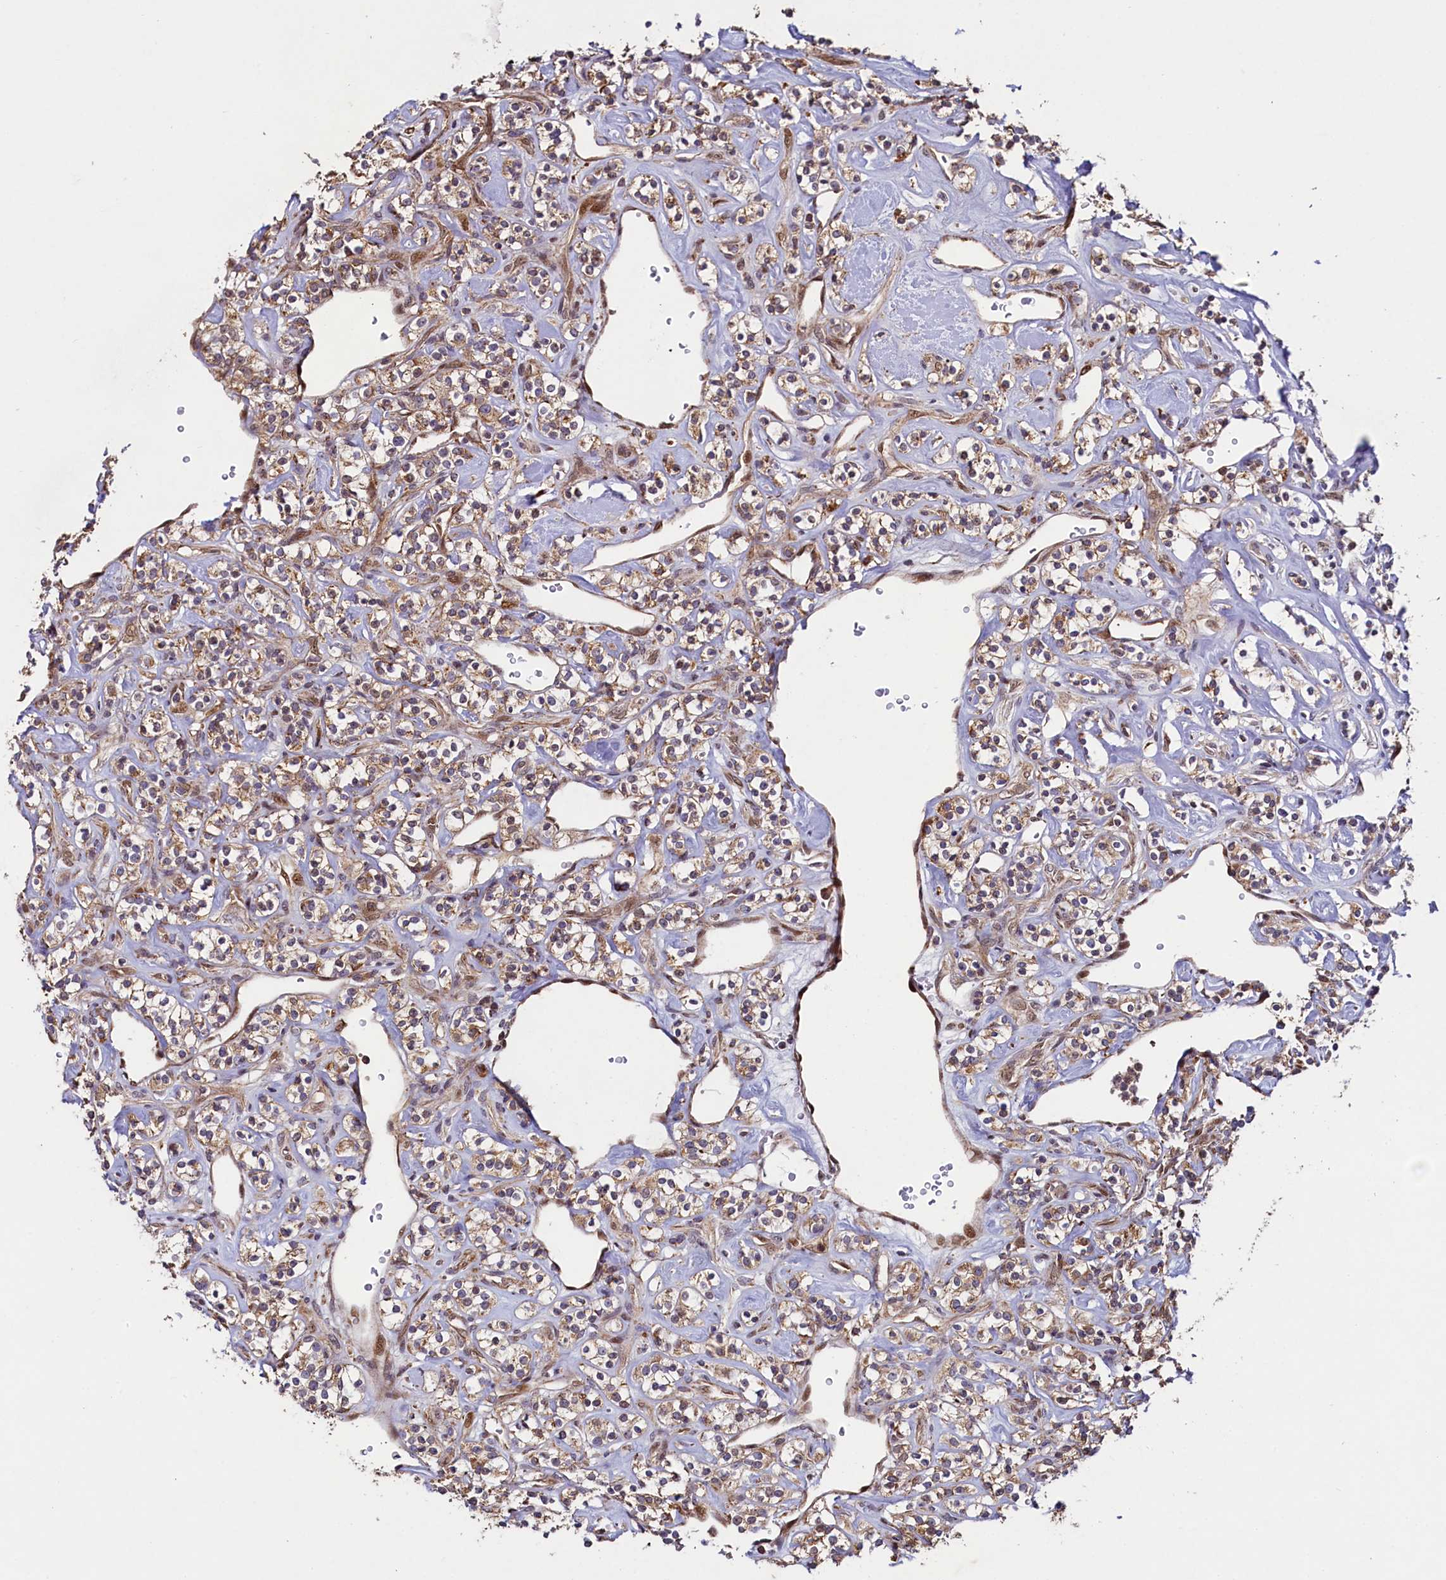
{"staining": {"intensity": "moderate", "quantity": ">75%", "location": "cytoplasmic/membranous"}, "tissue": "renal cancer", "cell_type": "Tumor cells", "image_type": "cancer", "snomed": [{"axis": "morphology", "description": "Adenocarcinoma, NOS"}, {"axis": "topography", "description": "Kidney"}], "caption": "Protein expression analysis of adenocarcinoma (renal) reveals moderate cytoplasmic/membranous expression in approximately >75% of tumor cells. (DAB = brown stain, brightfield microscopy at high magnification).", "gene": "ZNF577", "patient": {"sex": "male", "age": 77}}